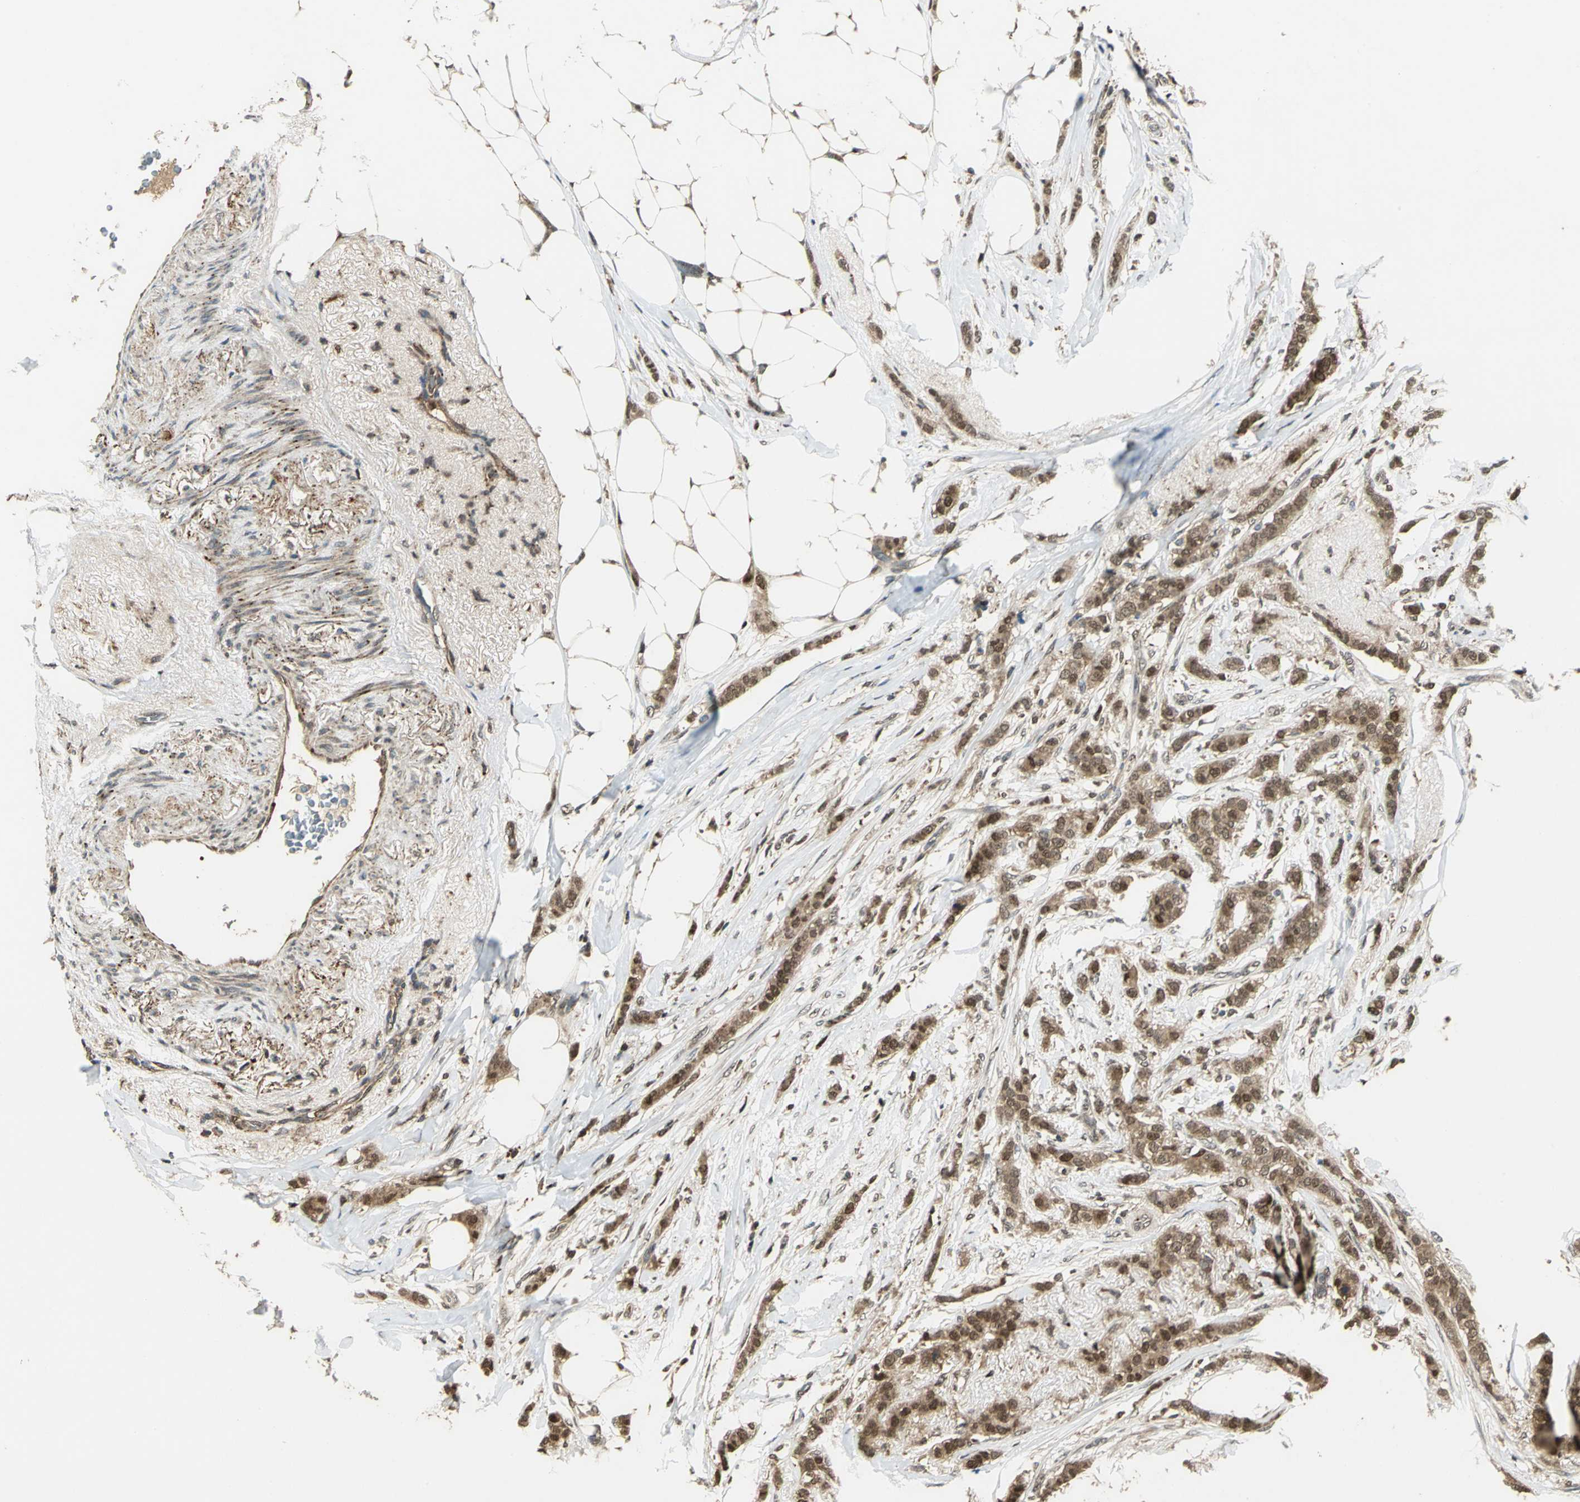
{"staining": {"intensity": "moderate", "quantity": ">75%", "location": "cytoplasmic/membranous,nuclear"}, "tissue": "breast cancer", "cell_type": "Tumor cells", "image_type": "cancer", "snomed": [{"axis": "morphology", "description": "Lobular carcinoma"}, {"axis": "topography", "description": "Breast"}], "caption": "DAB immunohistochemical staining of breast cancer exhibits moderate cytoplasmic/membranous and nuclear protein positivity in about >75% of tumor cells.", "gene": "PPP1R13L", "patient": {"sex": "female", "age": 55}}